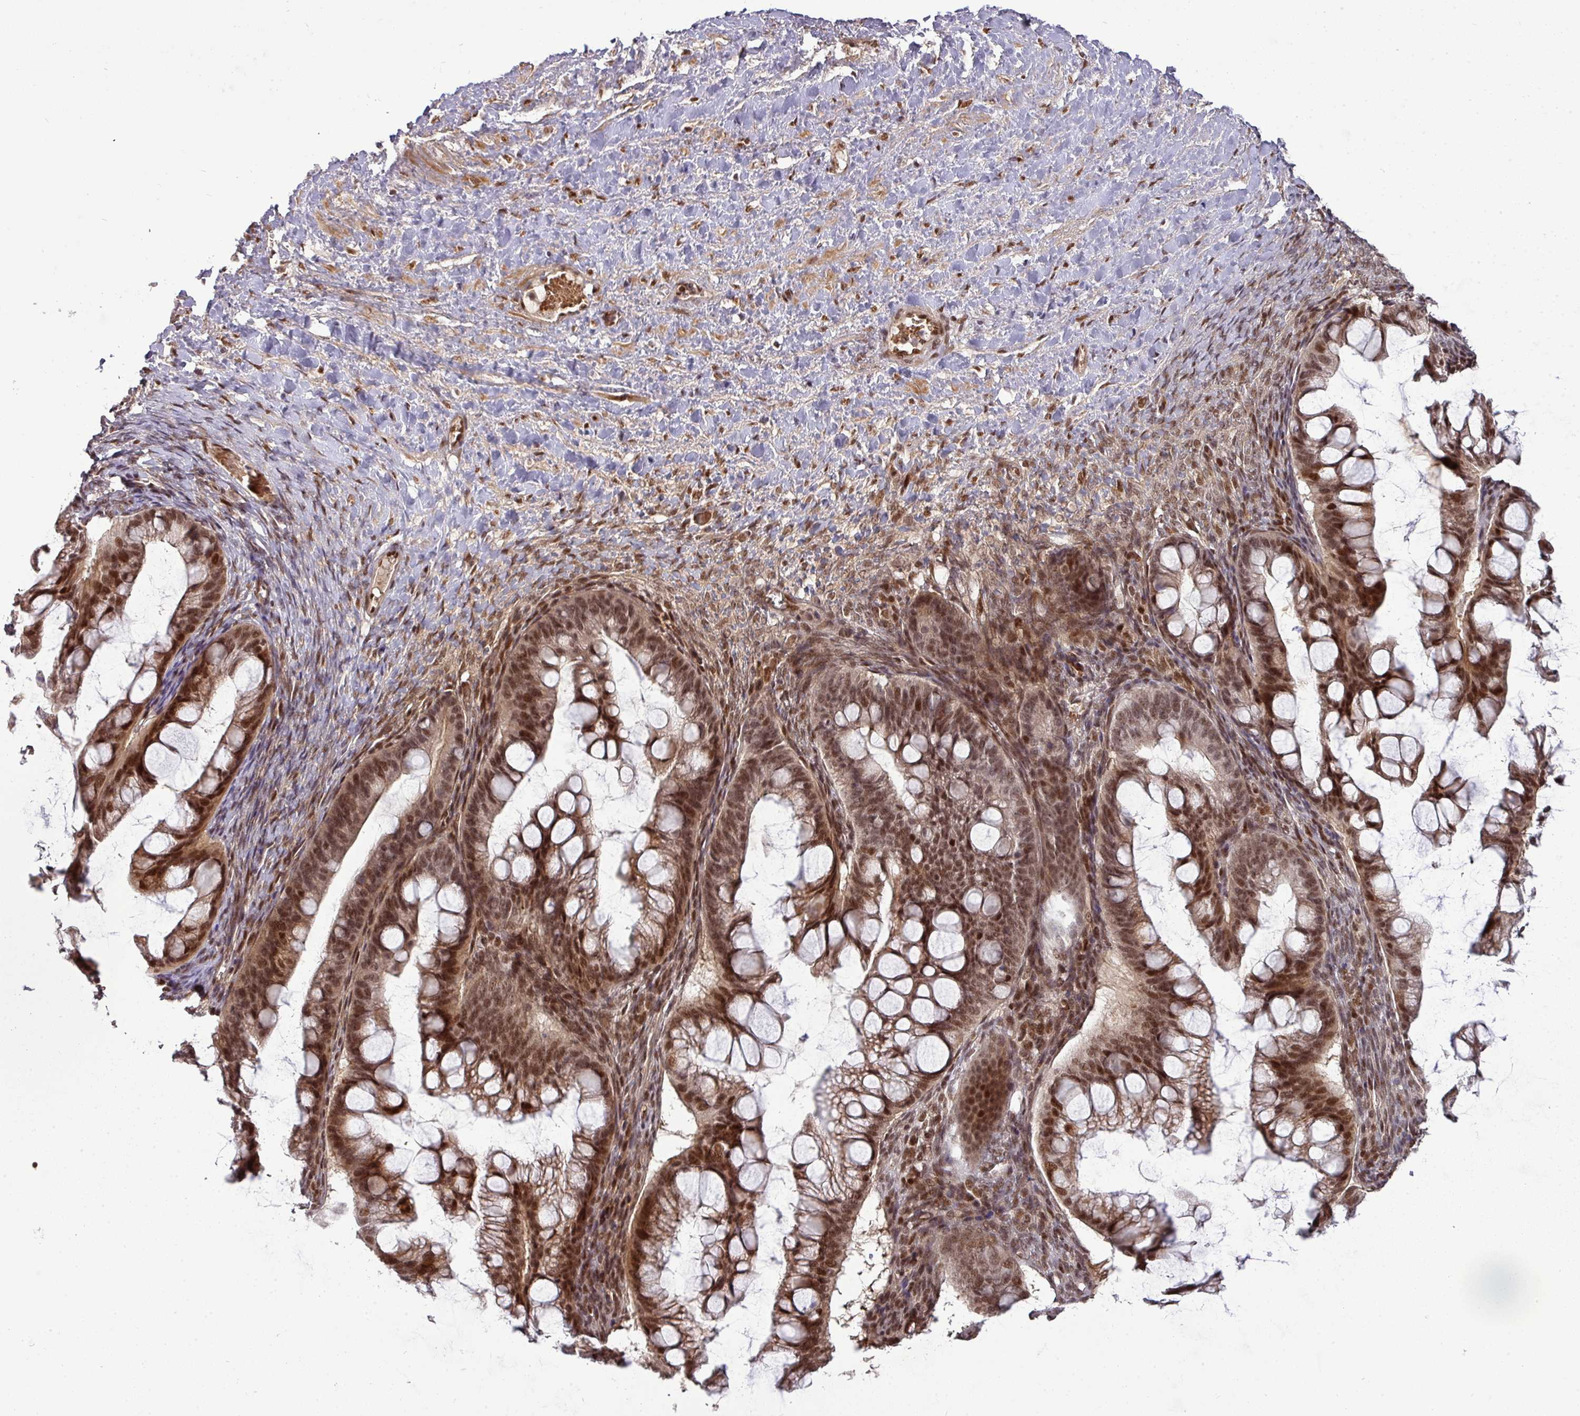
{"staining": {"intensity": "strong", "quantity": ">75%", "location": "nuclear"}, "tissue": "ovarian cancer", "cell_type": "Tumor cells", "image_type": "cancer", "snomed": [{"axis": "morphology", "description": "Cystadenocarcinoma, mucinous, NOS"}, {"axis": "topography", "description": "Ovary"}], "caption": "The micrograph exhibits staining of ovarian cancer (mucinous cystadenocarcinoma), revealing strong nuclear protein expression (brown color) within tumor cells.", "gene": "CIC", "patient": {"sex": "female", "age": 73}}